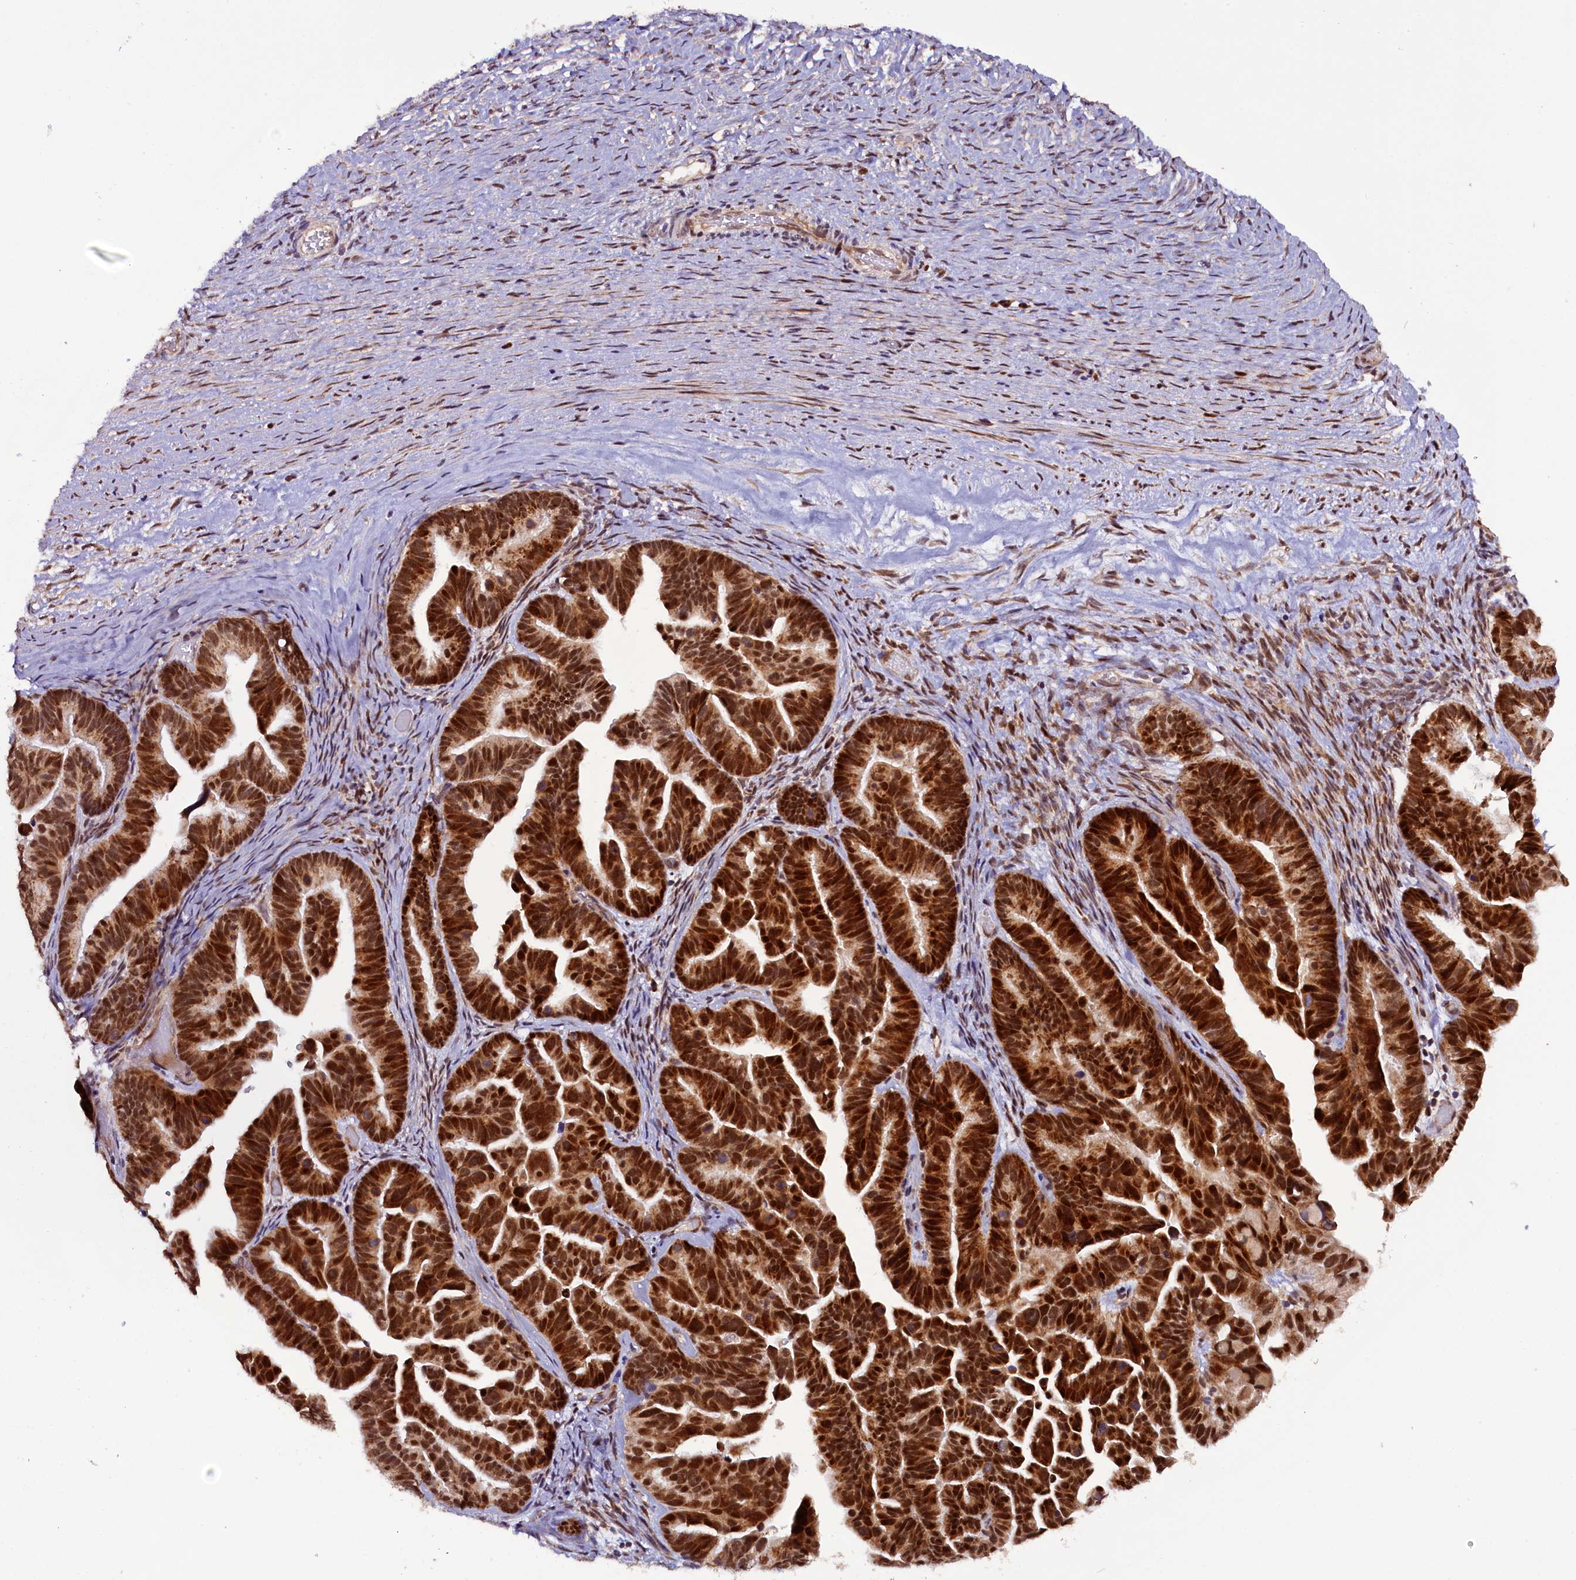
{"staining": {"intensity": "strong", "quantity": ">75%", "location": "cytoplasmic/membranous,nuclear"}, "tissue": "ovarian cancer", "cell_type": "Tumor cells", "image_type": "cancer", "snomed": [{"axis": "morphology", "description": "Cystadenocarcinoma, serous, NOS"}, {"axis": "topography", "description": "Ovary"}], "caption": "Immunohistochemical staining of ovarian cancer (serous cystadenocarcinoma) reveals high levels of strong cytoplasmic/membranous and nuclear positivity in about >75% of tumor cells. (DAB (3,3'-diaminobenzidine) IHC with brightfield microscopy, high magnification).", "gene": "RPUSD2", "patient": {"sex": "female", "age": 56}}